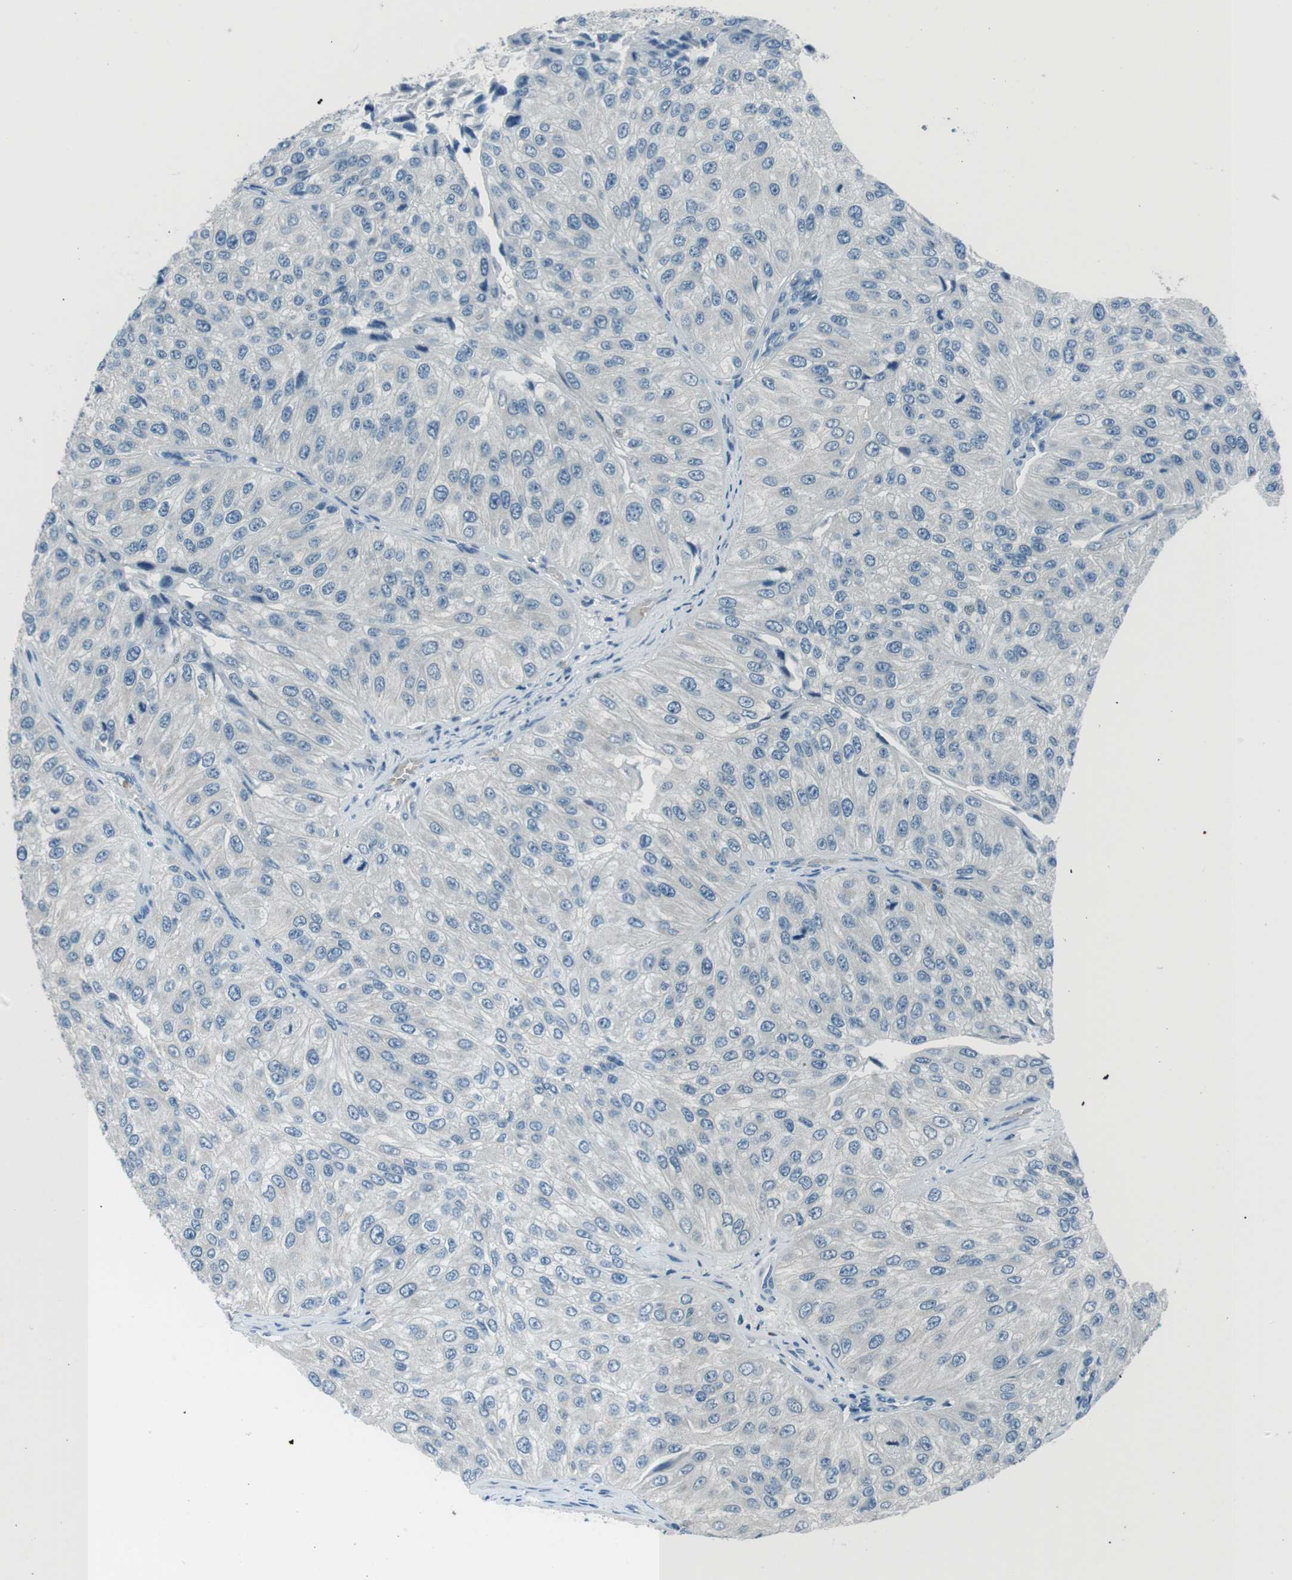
{"staining": {"intensity": "negative", "quantity": "none", "location": "none"}, "tissue": "urothelial cancer", "cell_type": "Tumor cells", "image_type": "cancer", "snomed": [{"axis": "morphology", "description": "Urothelial carcinoma, High grade"}, {"axis": "topography", "description": "Kidney"}, {"axis": "topography", "description": "Urinary bladder"}], "caption": "Immunohistochemistry (IHC) of high-grade urothelial carcinoma reveals no staining in tumor cells.", "gene": "ST6GAL1", "patient": {"sex": "male", "age": 77}}